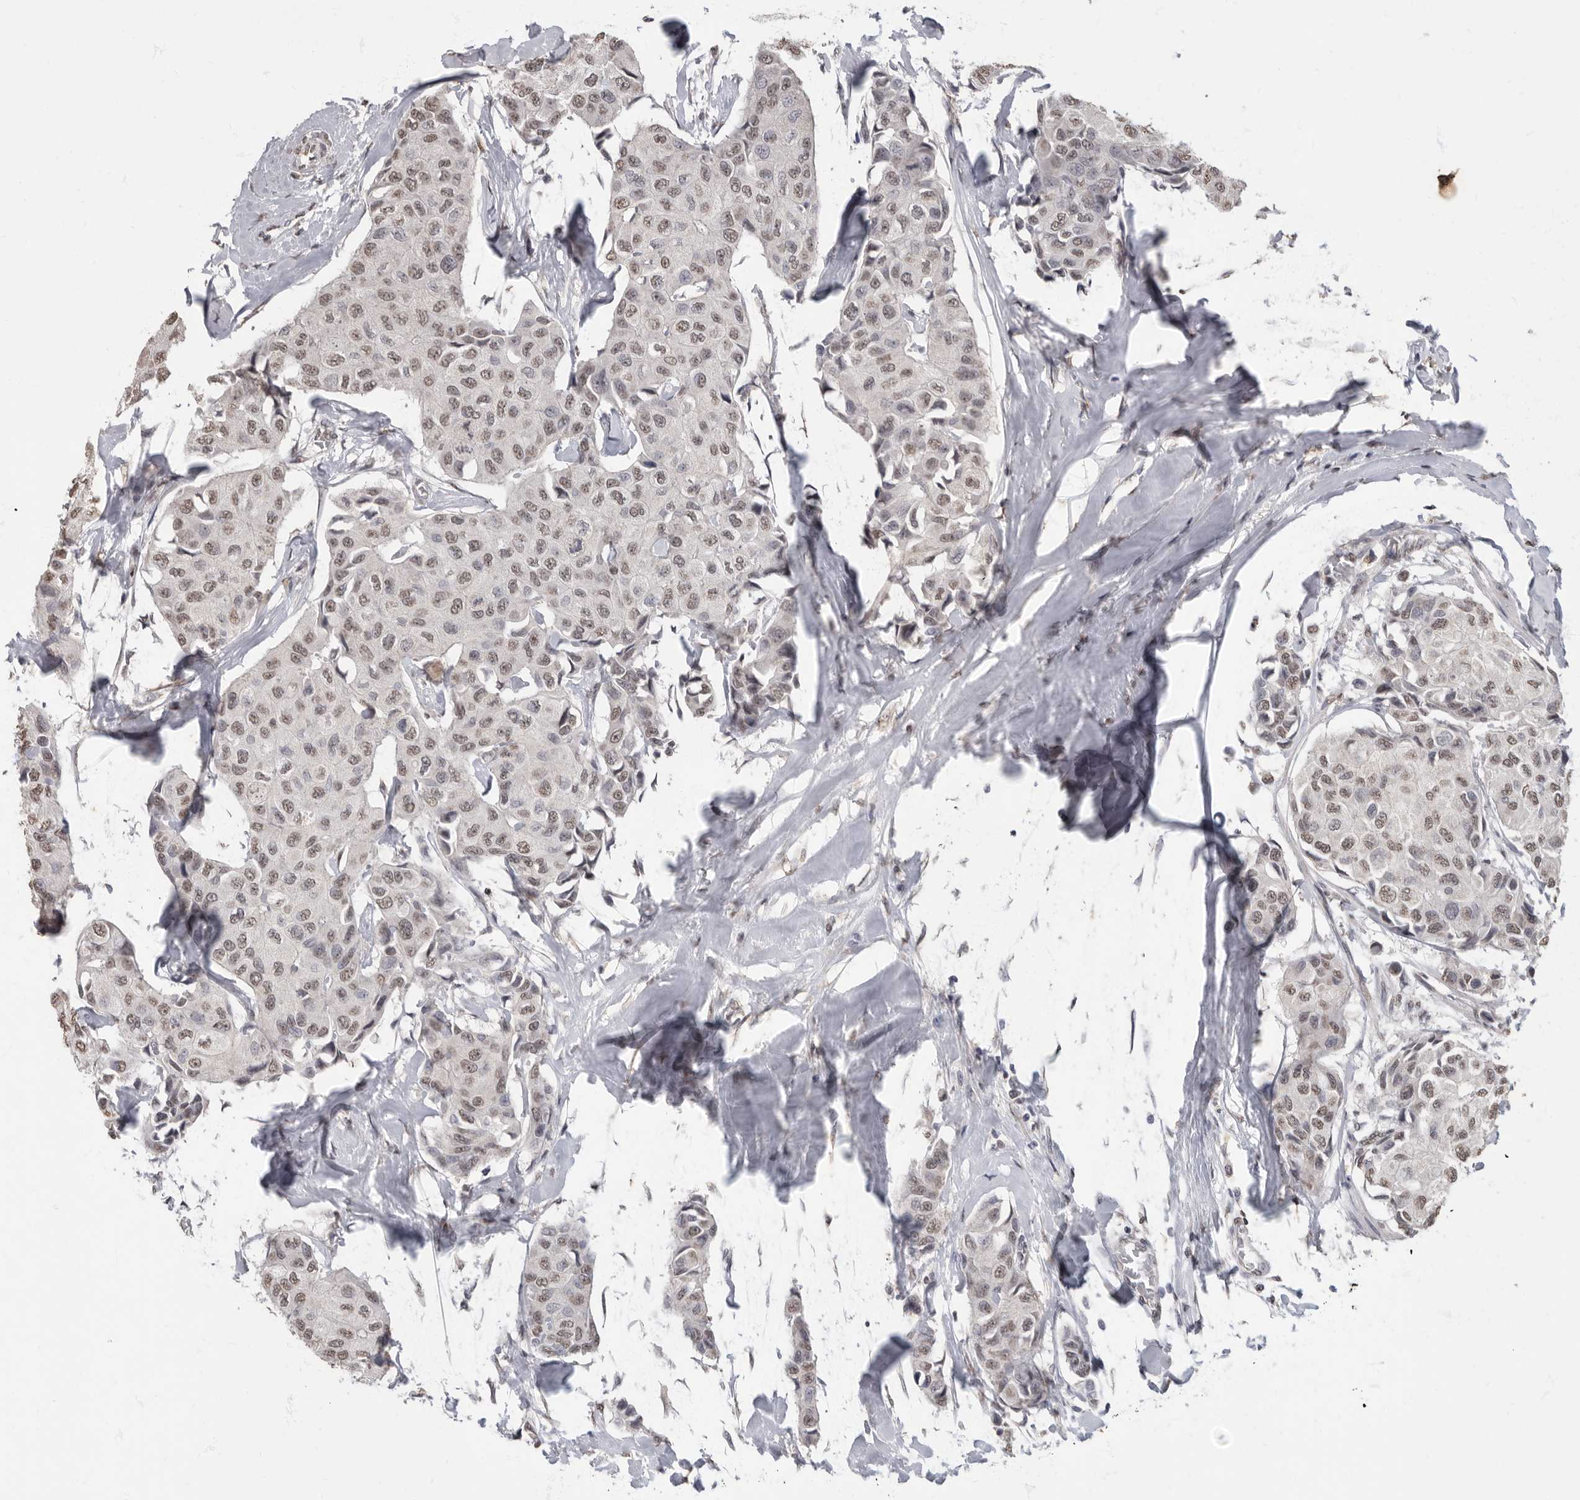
{"staining": {"intensity": "weak", "quantity": ">75%", "location": "nuclear"}, "tissue": "breast cancer", "cell_type": "Tumor cells", "image_type": "cancer", "snomed": [{"axis": "morphology", "description": "Duct carcinoma"}, {"axis": "topography", "description": "Breast"}], "caption": "Breast invasive ductal carcinoma stained with a brown dye demonstrates weak nuclear positive positivity in approximately >75% of tumor cells.", "gene": "NBL1", "patient": {"sex": "female", "age": 80}}